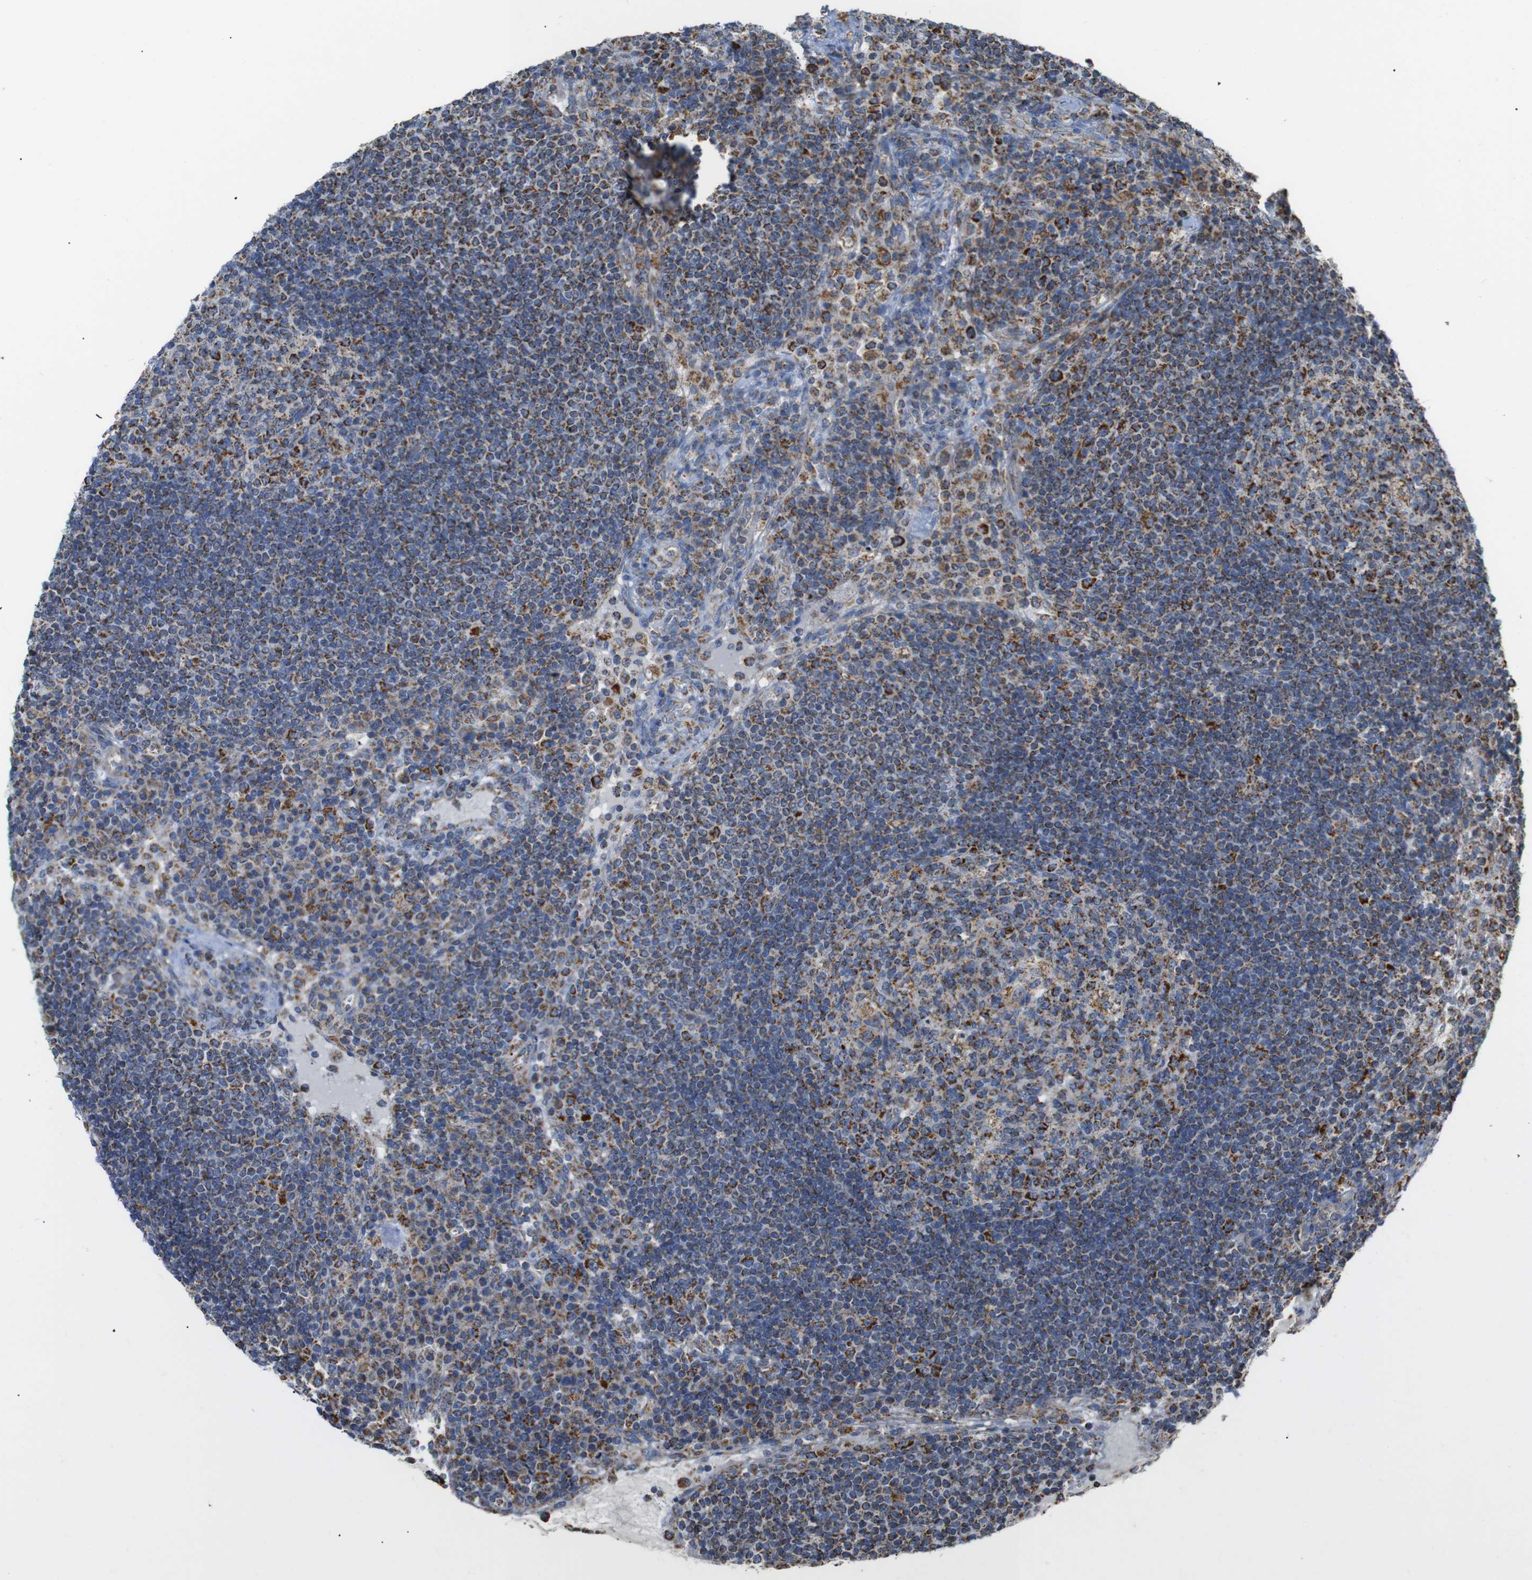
{"staining": {"intensity": "moderate", "quantity": ">75%", "location": "cytoplasmic/membranous"}, "tissue": "lymph node", "cell_type": "Germinal center cells", "image_type": "normal", "snomed": [{"axis": "morphology", "description": "Normal tissue, NOS"}, {"axis": "topography", "description": "Lymph node"}], "caption": "The micrograph demonstrates immunohistochemical staining of benign lymph node. There is moderate cytoplasmic/membranous positivity is present in approximately >75% of germinal center cells. The protein is shown in brown color, while the nuclei are stained blue.", "gene": "NR3C2", "patient": {"sex": "female", "age": 53}}